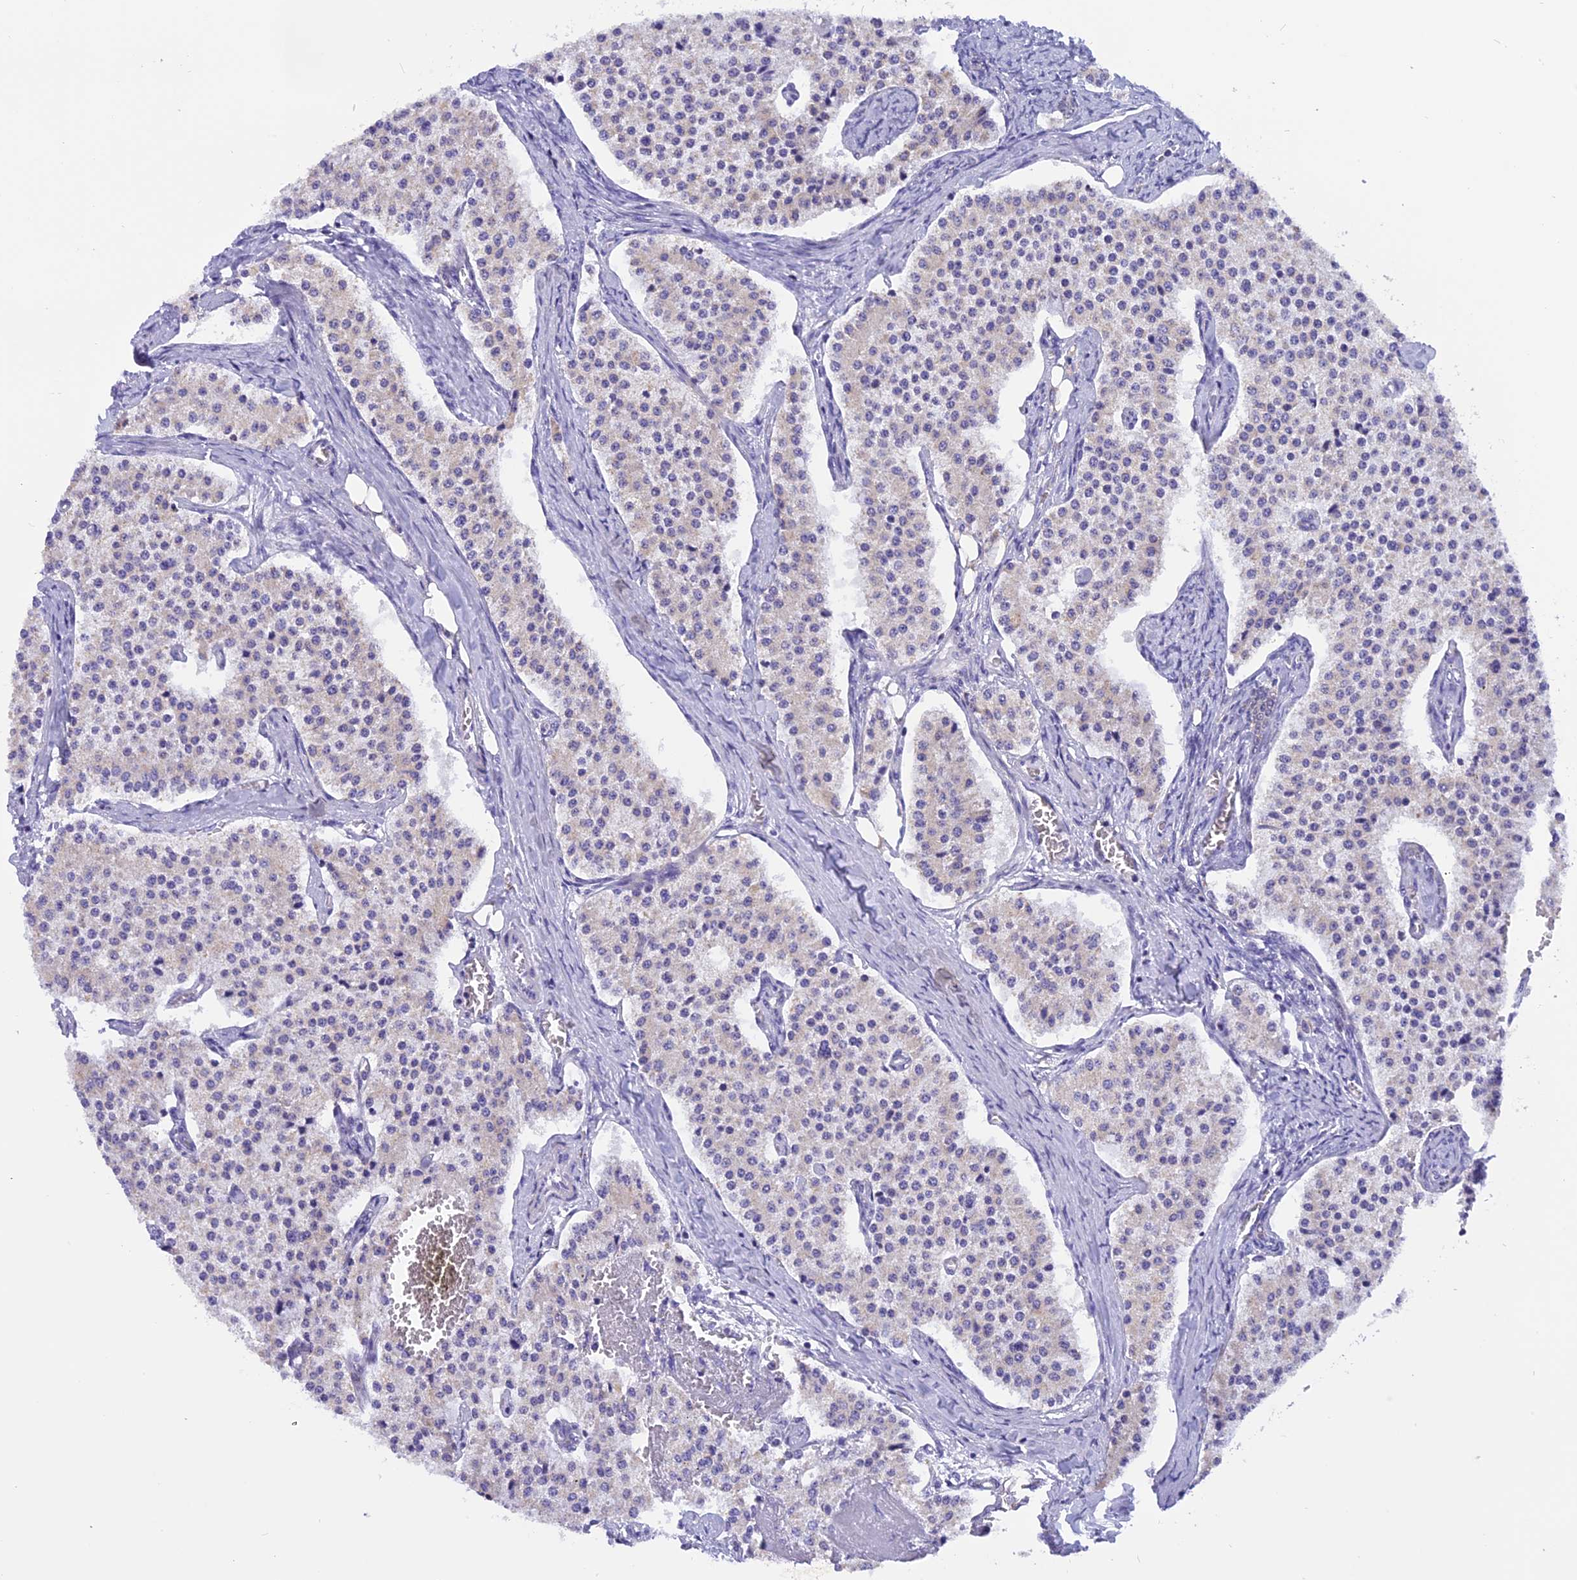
{"staining": {"intensity": "negative", "quantity": "none", "location": "none"}, "tissue": "carcinoid", "cell_type": "Tumor cells", "image_type": "cancer", "snomed": [{"axis": "morphology", "description": "Carcinoid, malignant, NOS"}, {"axis": "topography", "description": "Colon"}], "caption": "There is no significant staining in tumor cells of malignant carcinoid.", "gene": "TRIM3", "patient": {"sex": "female", "age": 52}}